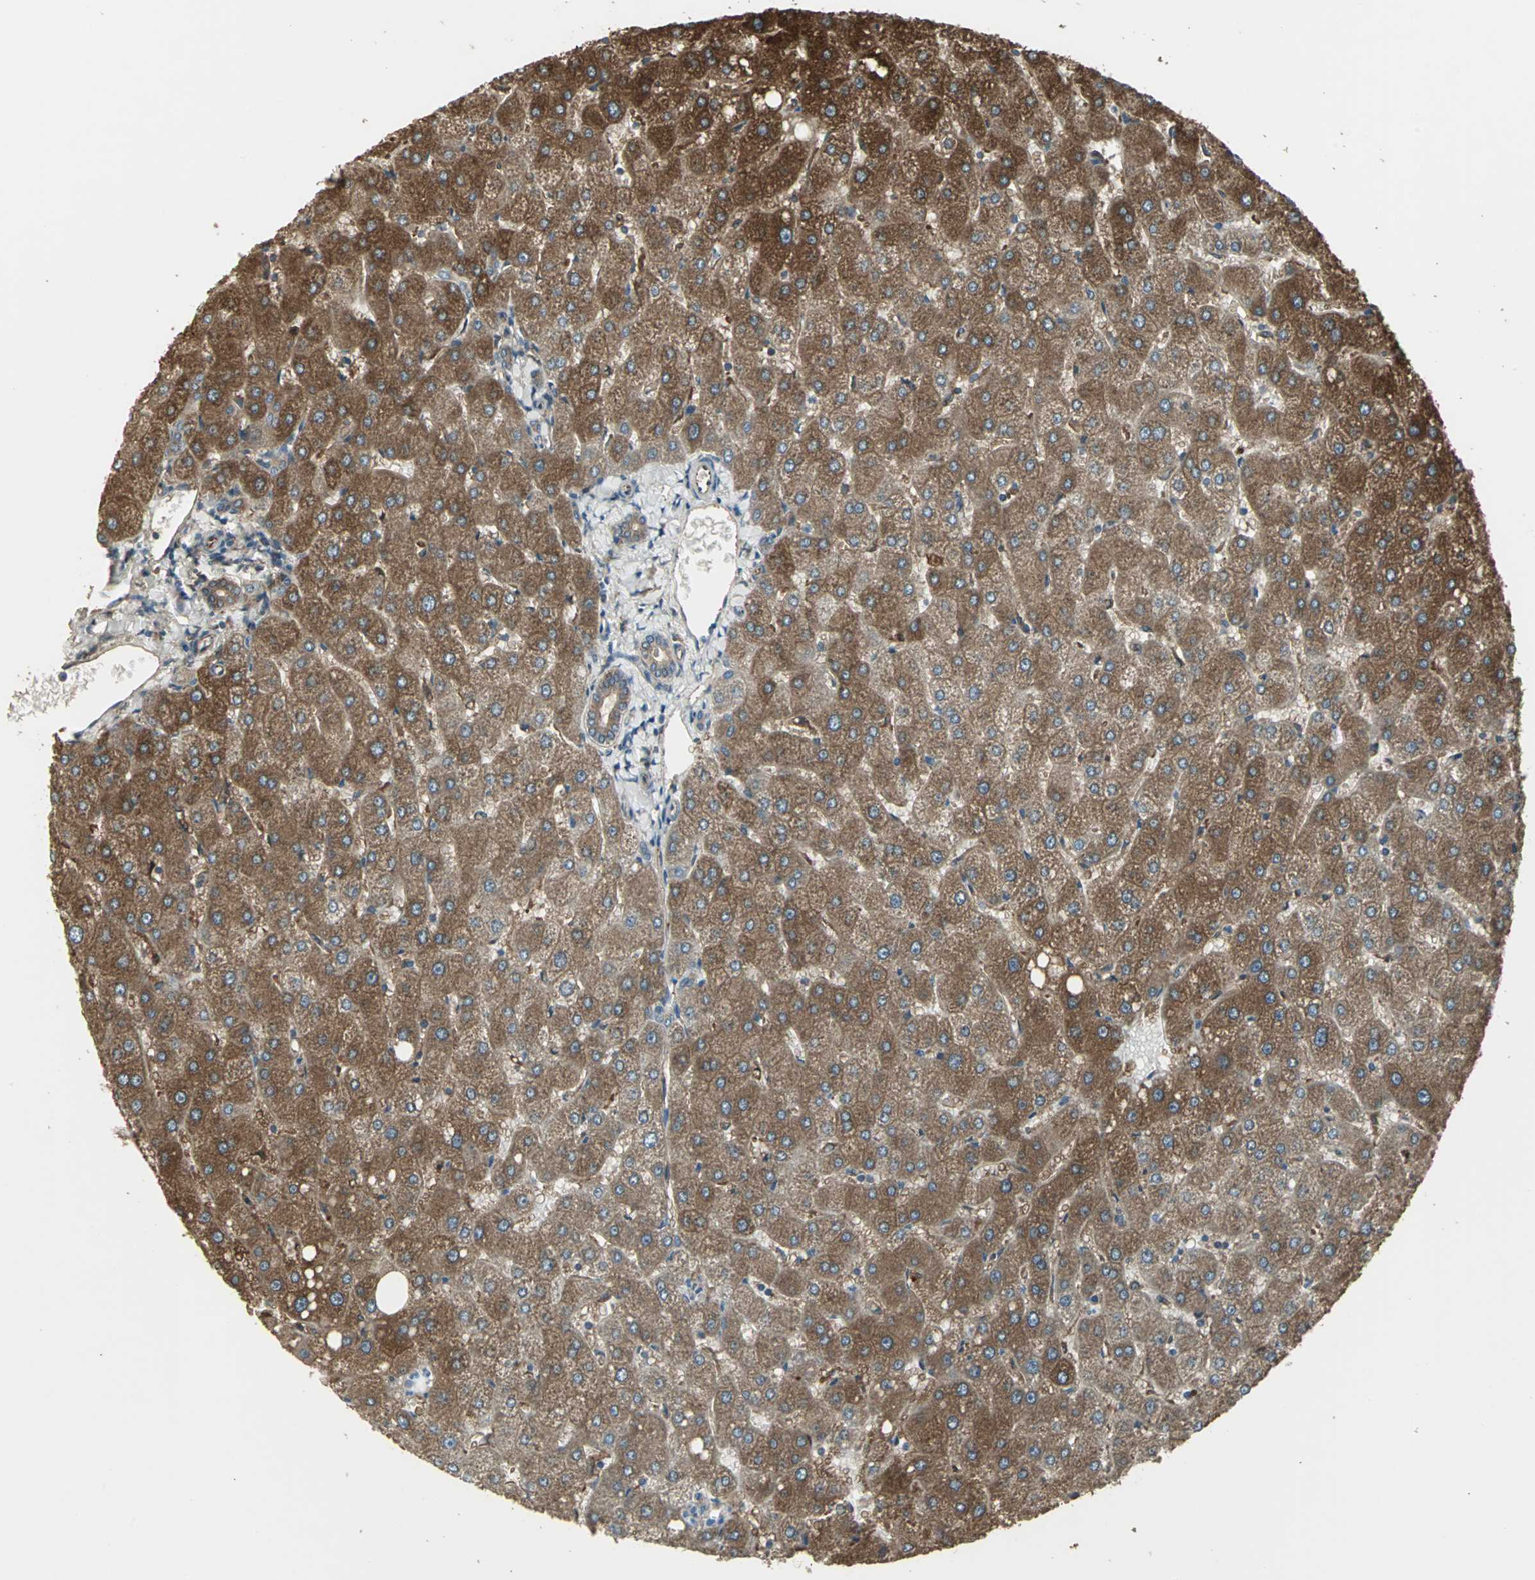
{"staining": {"intensity": "moderate", "quantity": ">75%", "location": "cytoplasmic/membranous"}, "tissue": "liver", "cell_type": "Cholangiocytes", "image_type": "normal", "snomed": [{"axis": "morphology", "description": "Normal tissue, NOS"}, {"axis": "topography", "description": "Liver"}], "caption": "The photomicrograph reveals immunohistochemical staining of normal liver. There is moderate cytoplasmic/membranous expression is present in about >75% of cholangiocytes. Using DAB (brown) and hematoxylin (blue) stains, captured at high magnification using brightfield microscopy.", "gene": "PRXL2B", "patient": {"sex": "male", "age": 67}}